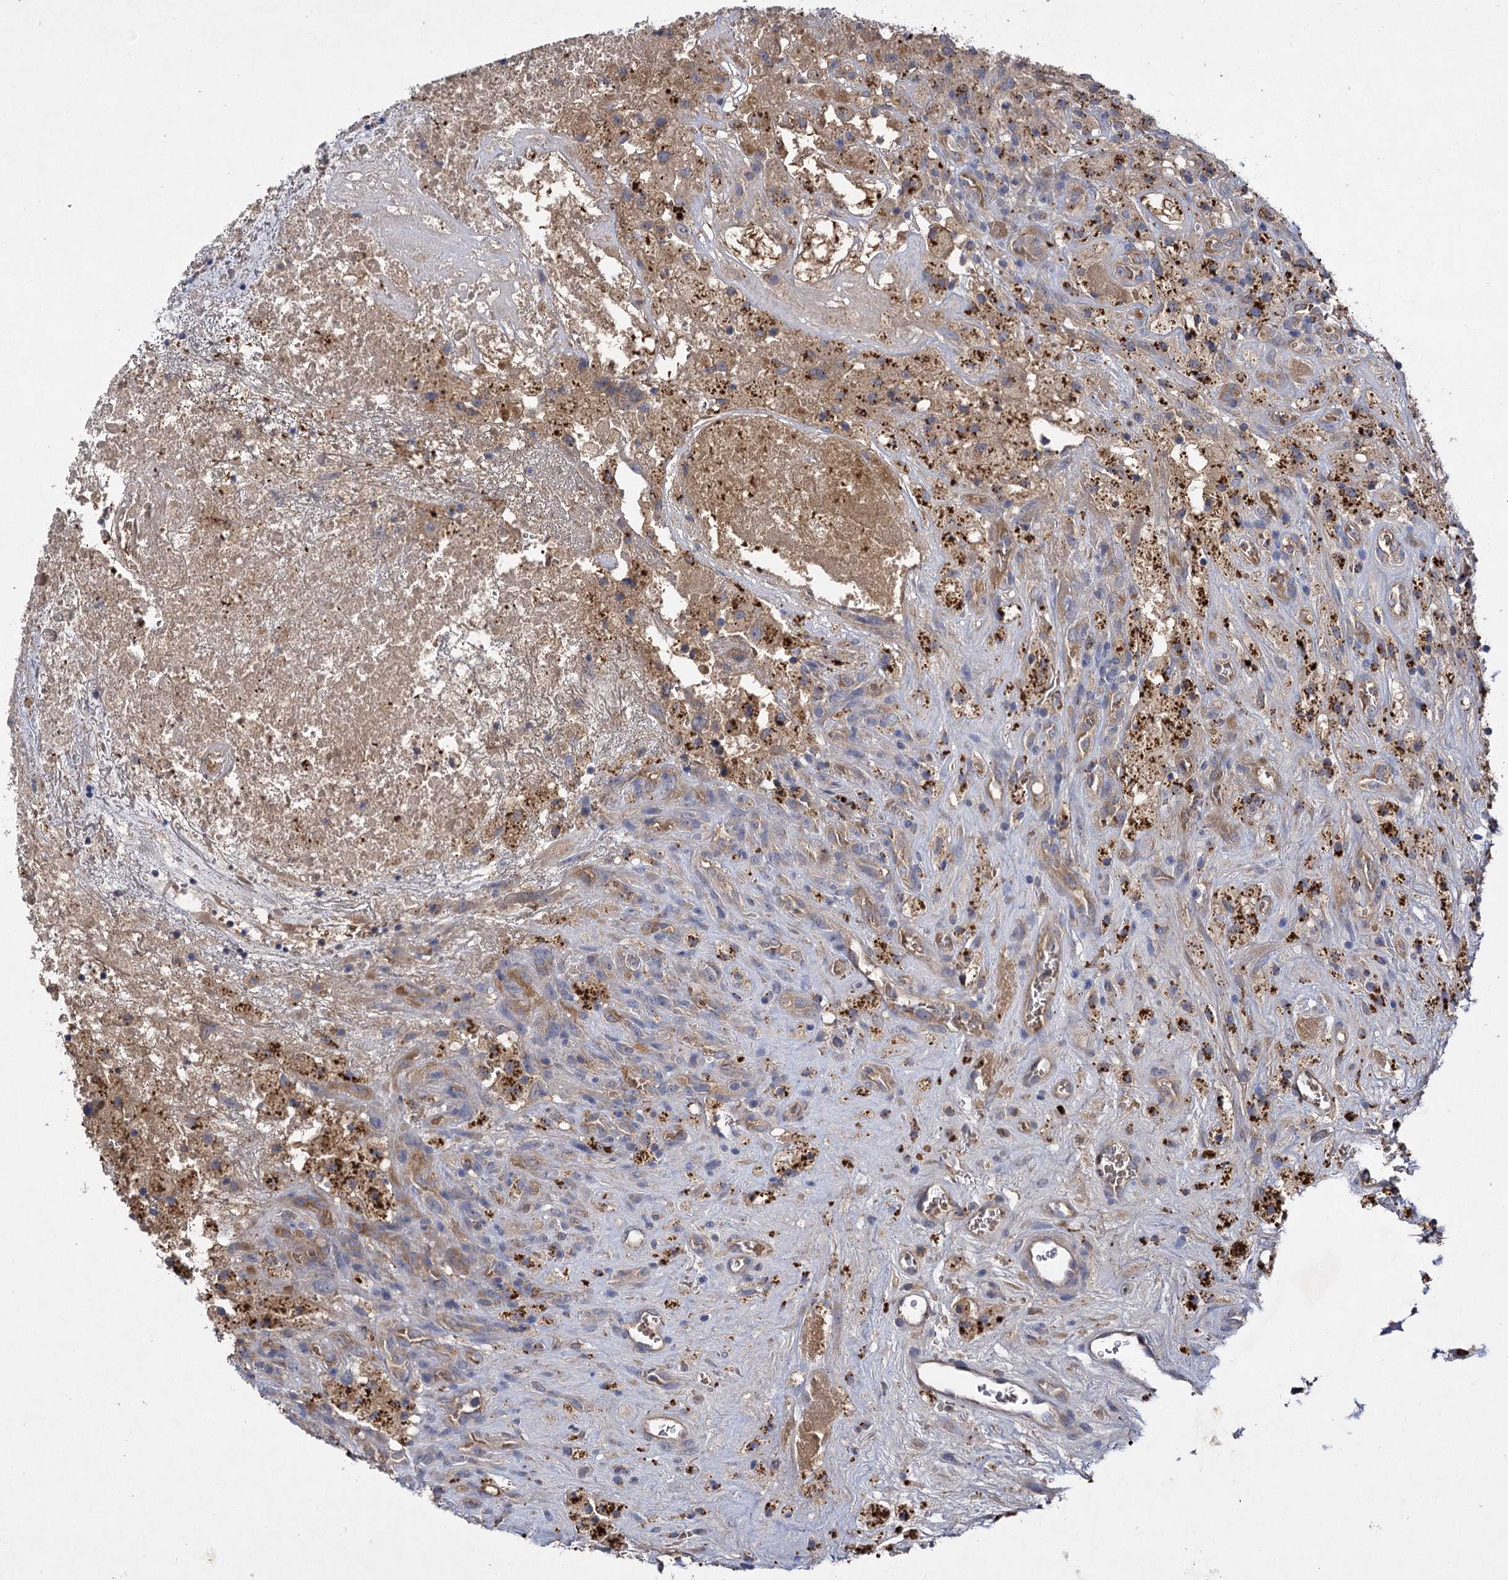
{"staining": {"intensity": "negative", "quantity": "none", "location": "none"}, "tissue": "glioma", "cell_type": "Tumor cells", "image_type": "cancer", "snomed": [{"axis": "morphology", "description": "Glioma, malignant, High grade"}, {"axis": "topography", "description": "Brain"}], "caption": "Immunohistochemical staining of human malignant glioma (high-grade) displays no significant staining in tumor cells.", "gene": "USP50", "patient": {"sex": "male", "age": 76}}